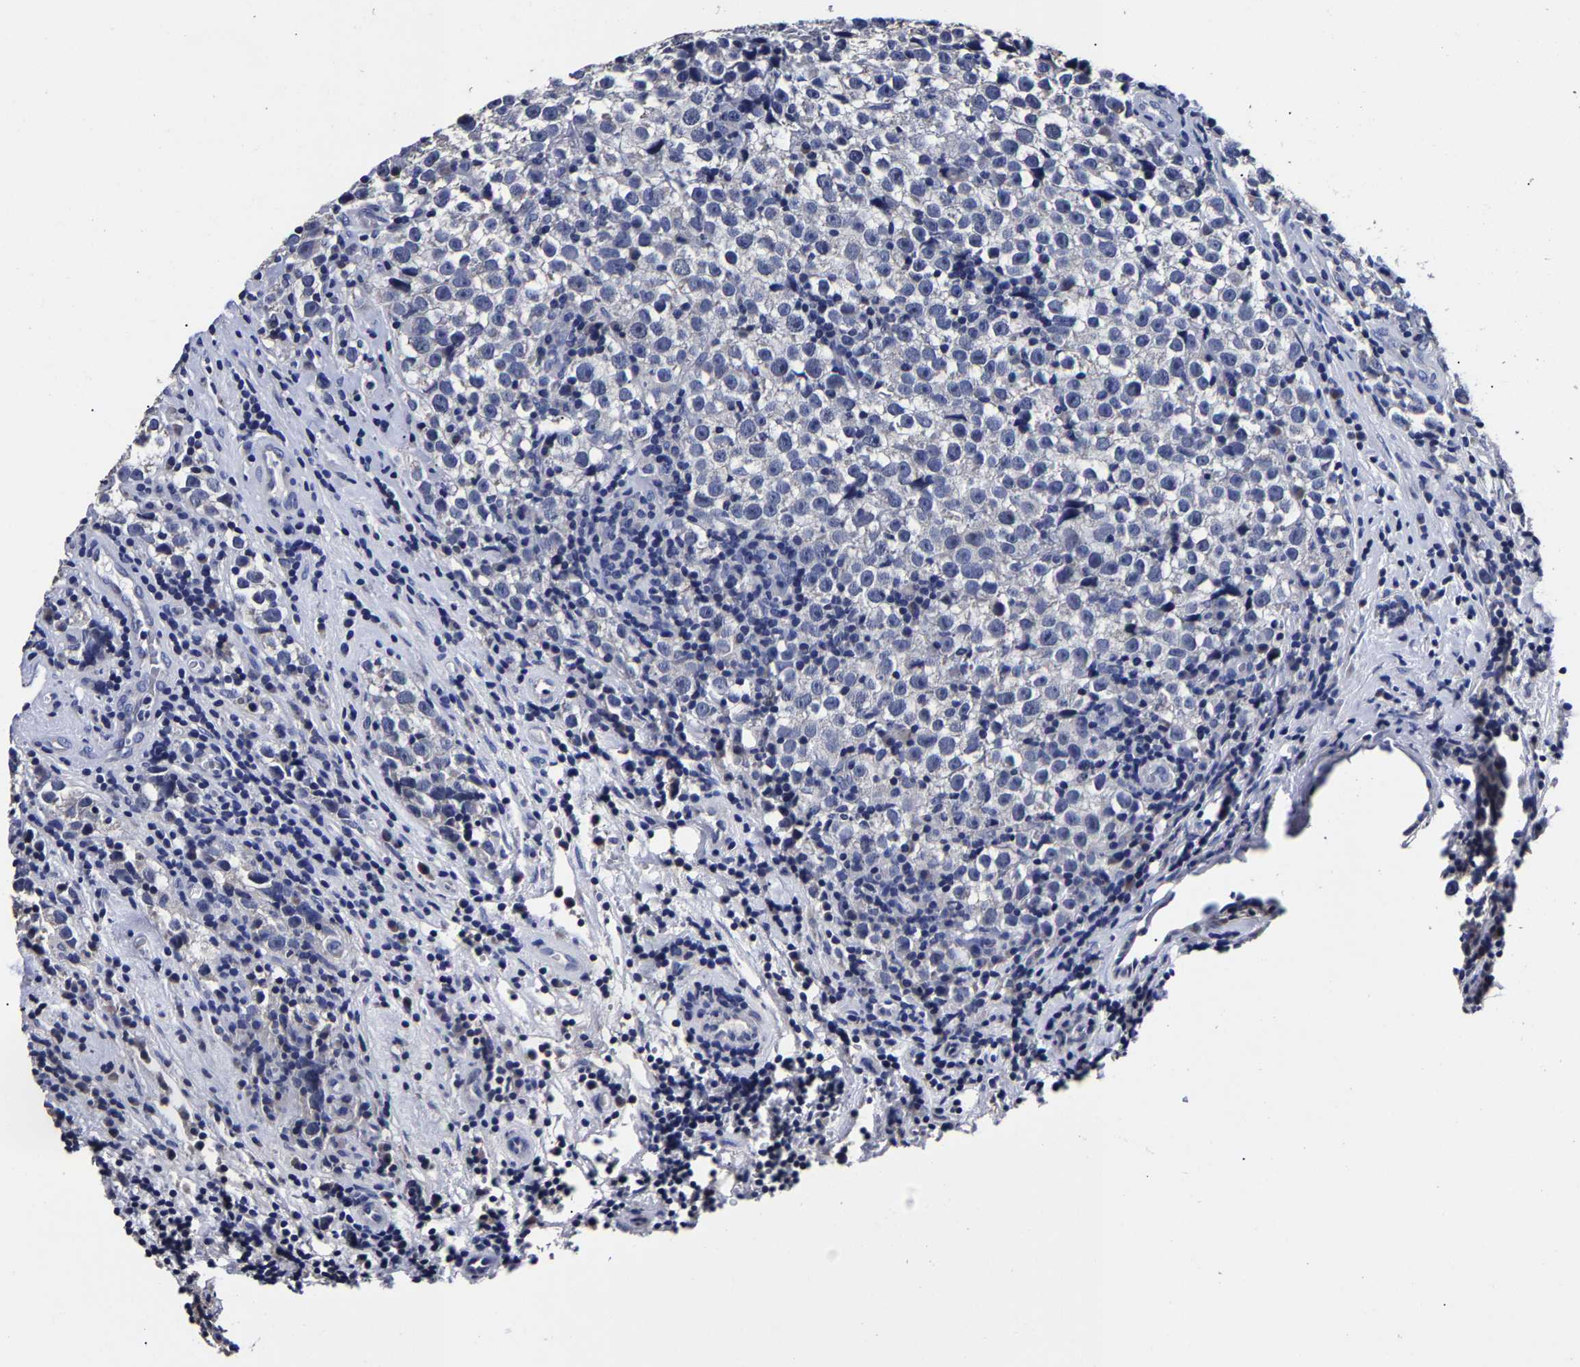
{"staining": {"intensity": "negative", "quantity": "none", "location": "none"}, "tissue": "testis cancer", "cell_type": "Tumor cells", "image_type": "cancer", "snomed": [{"axis": "morphology", "description": "Normal tissue, NOS"}, {"axis": "morphology", "description": "Seminoma, NOS"}, {"axis": "topography", "description": "Testis"}], "caption": "Human seminoma (testis) stained for a protein using IHC shows no expression in tumor cells.", "gene": "AKAP4", "patient": {"sex": "male", "age": 43}}